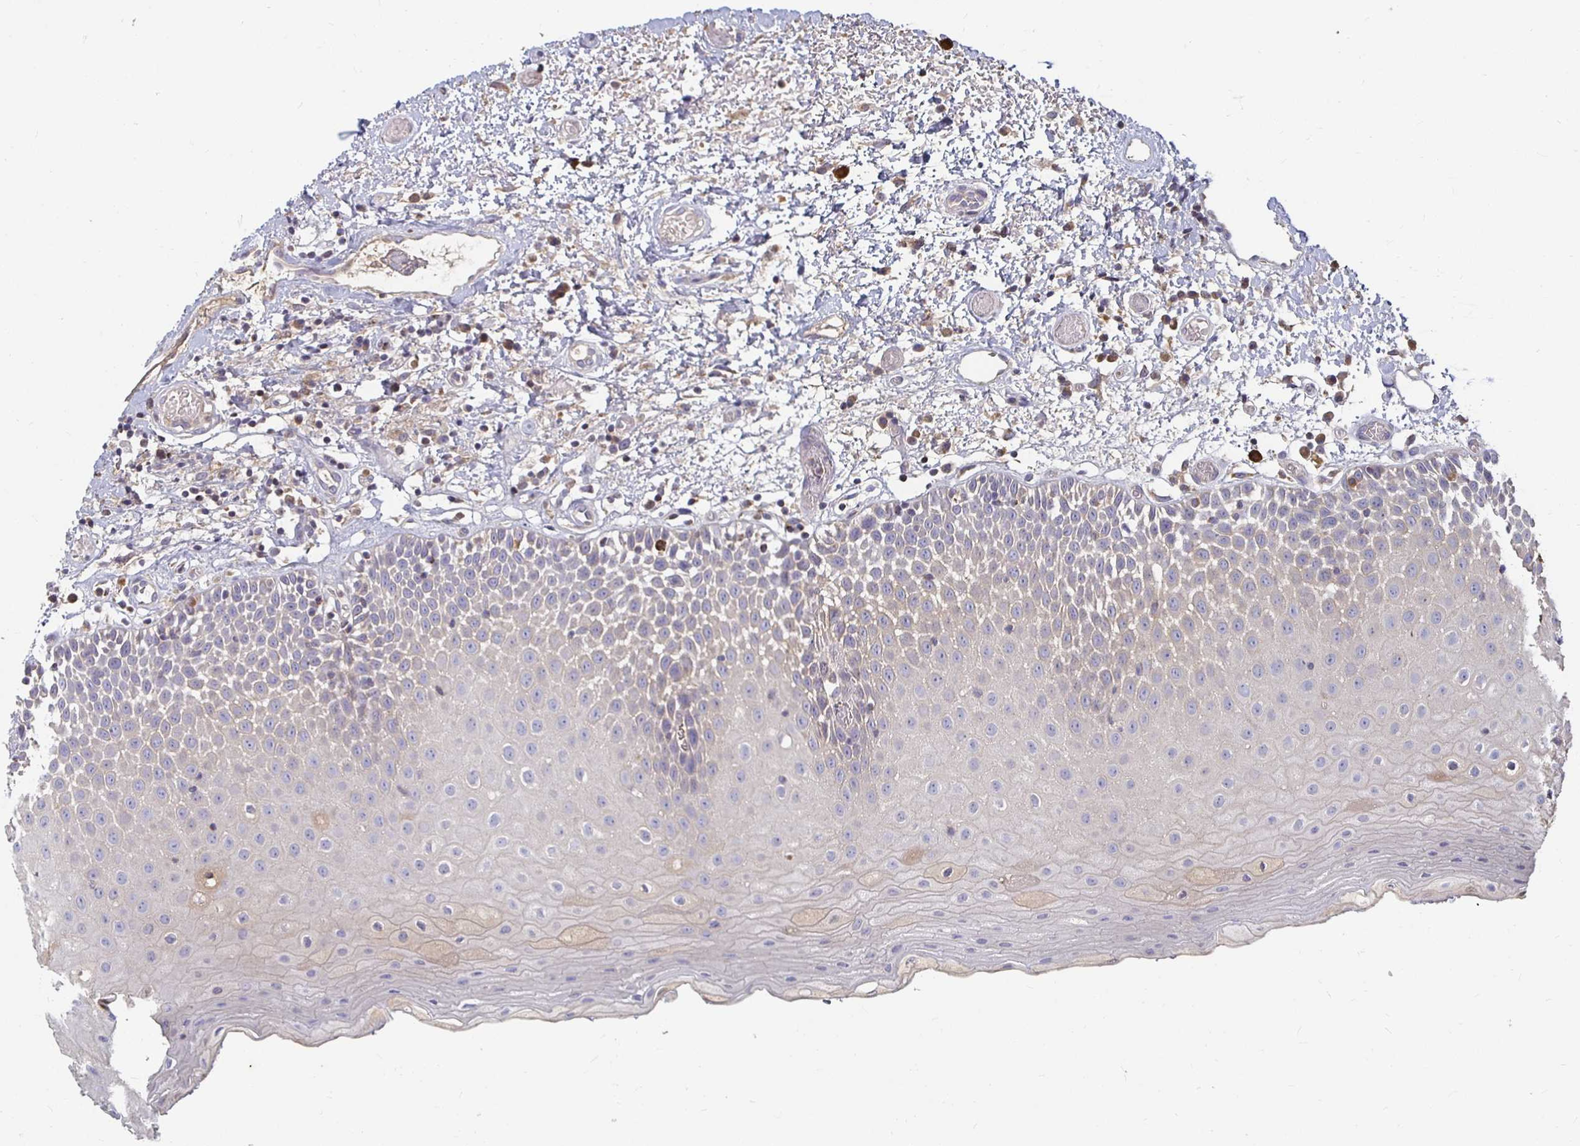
{"staining": {"intensity": "negative", "quantity": "none", "location": "none"}, "tissue": "oral mucosa", "cell_type": "Squamous epithelial cells", "image_type": "normal", "snomed": [{"axis": "morphology", "description": "Normal tissue, NOS"}, {"axis": "topography", "description": "Oral tissue"}], "caption": "This is a image of immunohistochemistry staining of benign oral mucosa, which shows no staining in squamous epithelial cells.", "gene": "RNF144B", "patient": {"sex": "female", "age": 82}}